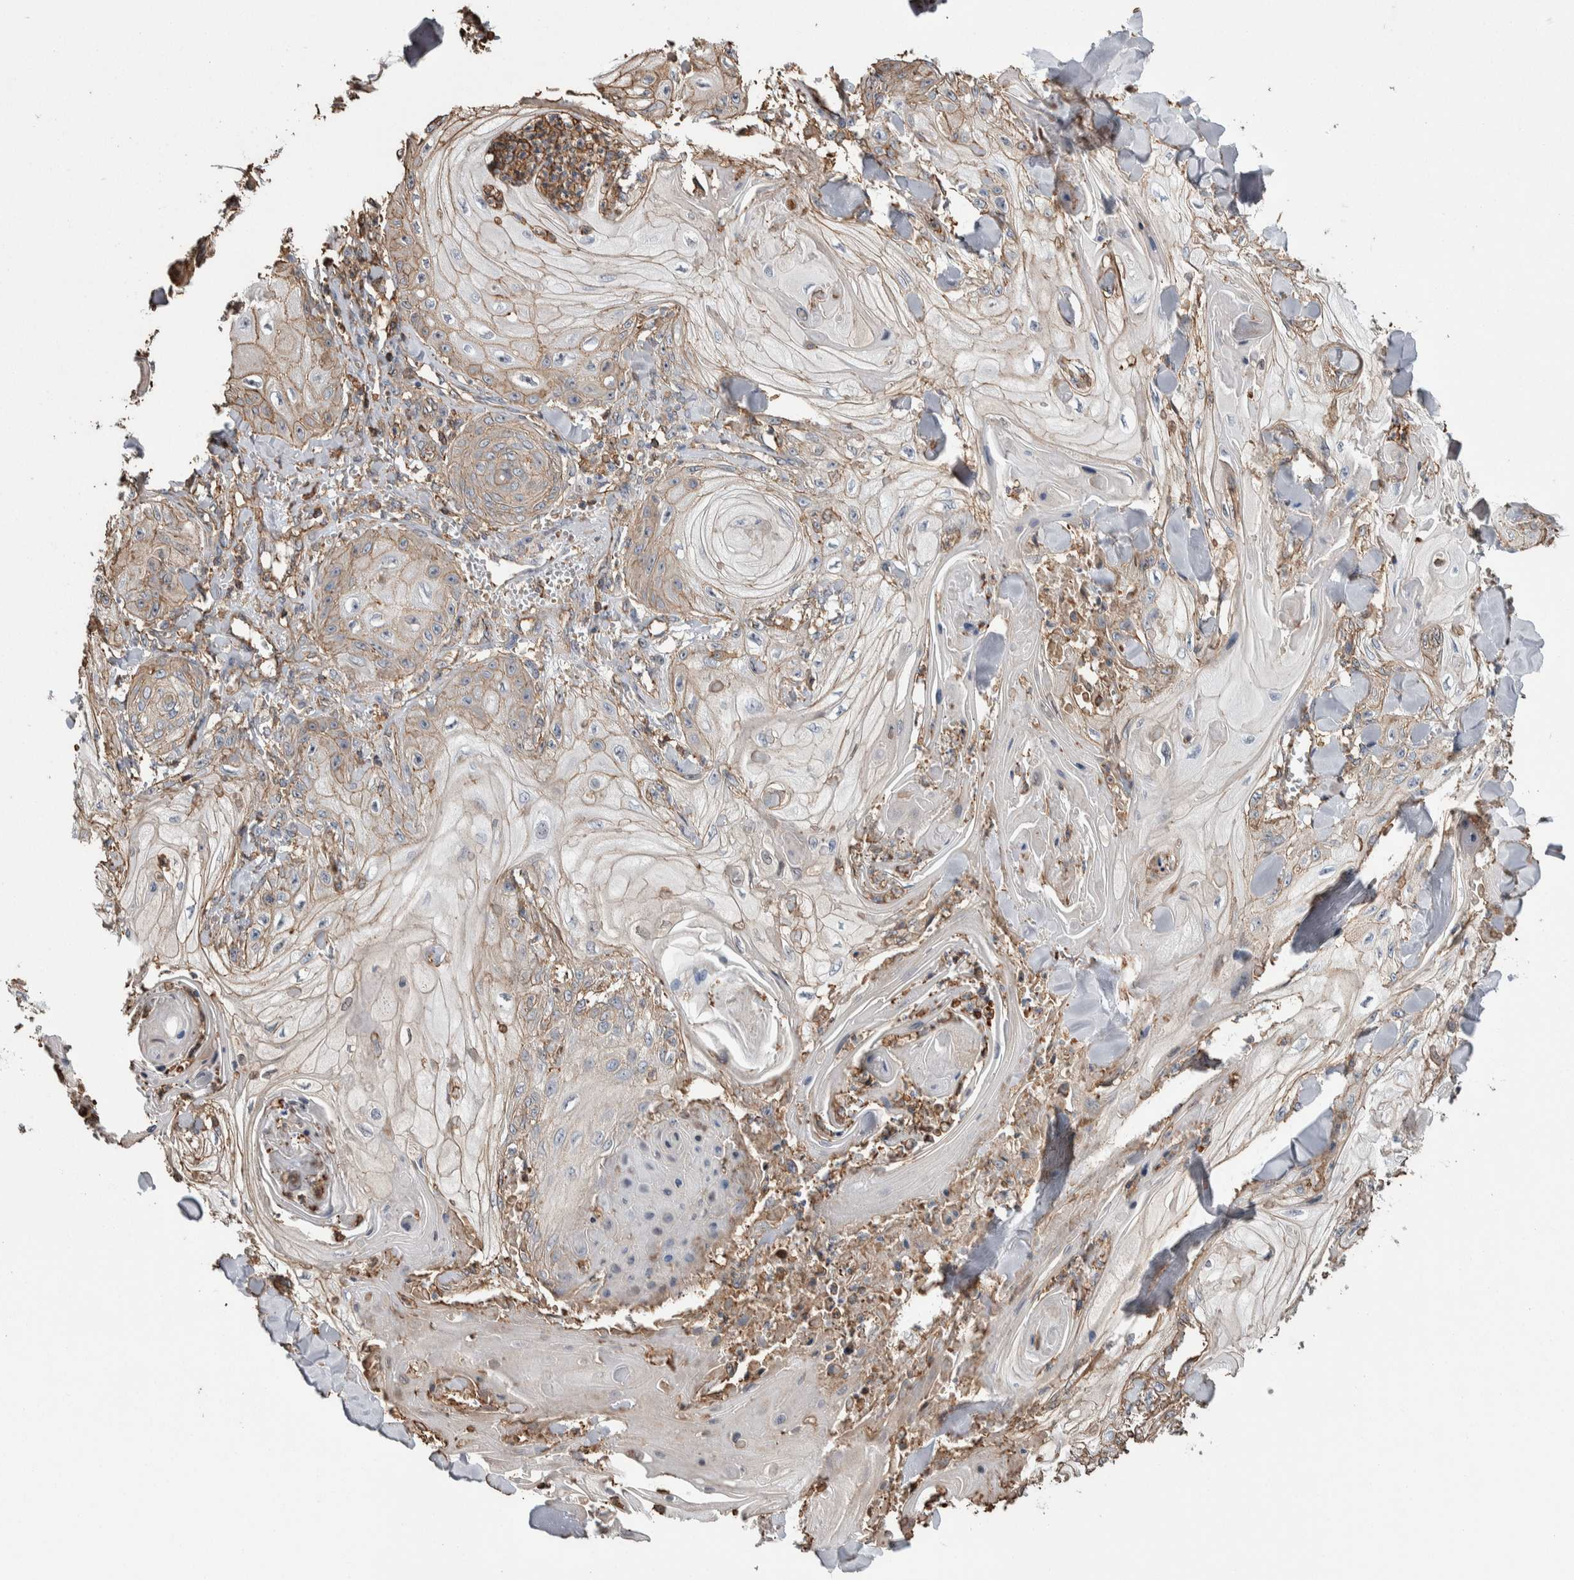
{"staining": {"intensity": "weak", "quantity": "25%-75%", "location": "cytoplasmic/membranous"}, "tissue": "skin cancer", "cell_type": "Tumor cells", "image_type": "cancer", "snomed": [{"axis": "morphology", "description": "Squamous cell carcinoma, NOS"}, {"axis": "topography", "description": "Skin"}], "caption": "This image displays skin cancer (squamous cell carcinoma) stained with immunohistochemistry (IHC) to label a protein in brown. The cytoplasmic/membranous of tumor cells show weak positivity for the protein. Nuclei are counter-stained blue.", "gene": "ENPP2", "patient": {"sex": "male", "age": 74}}